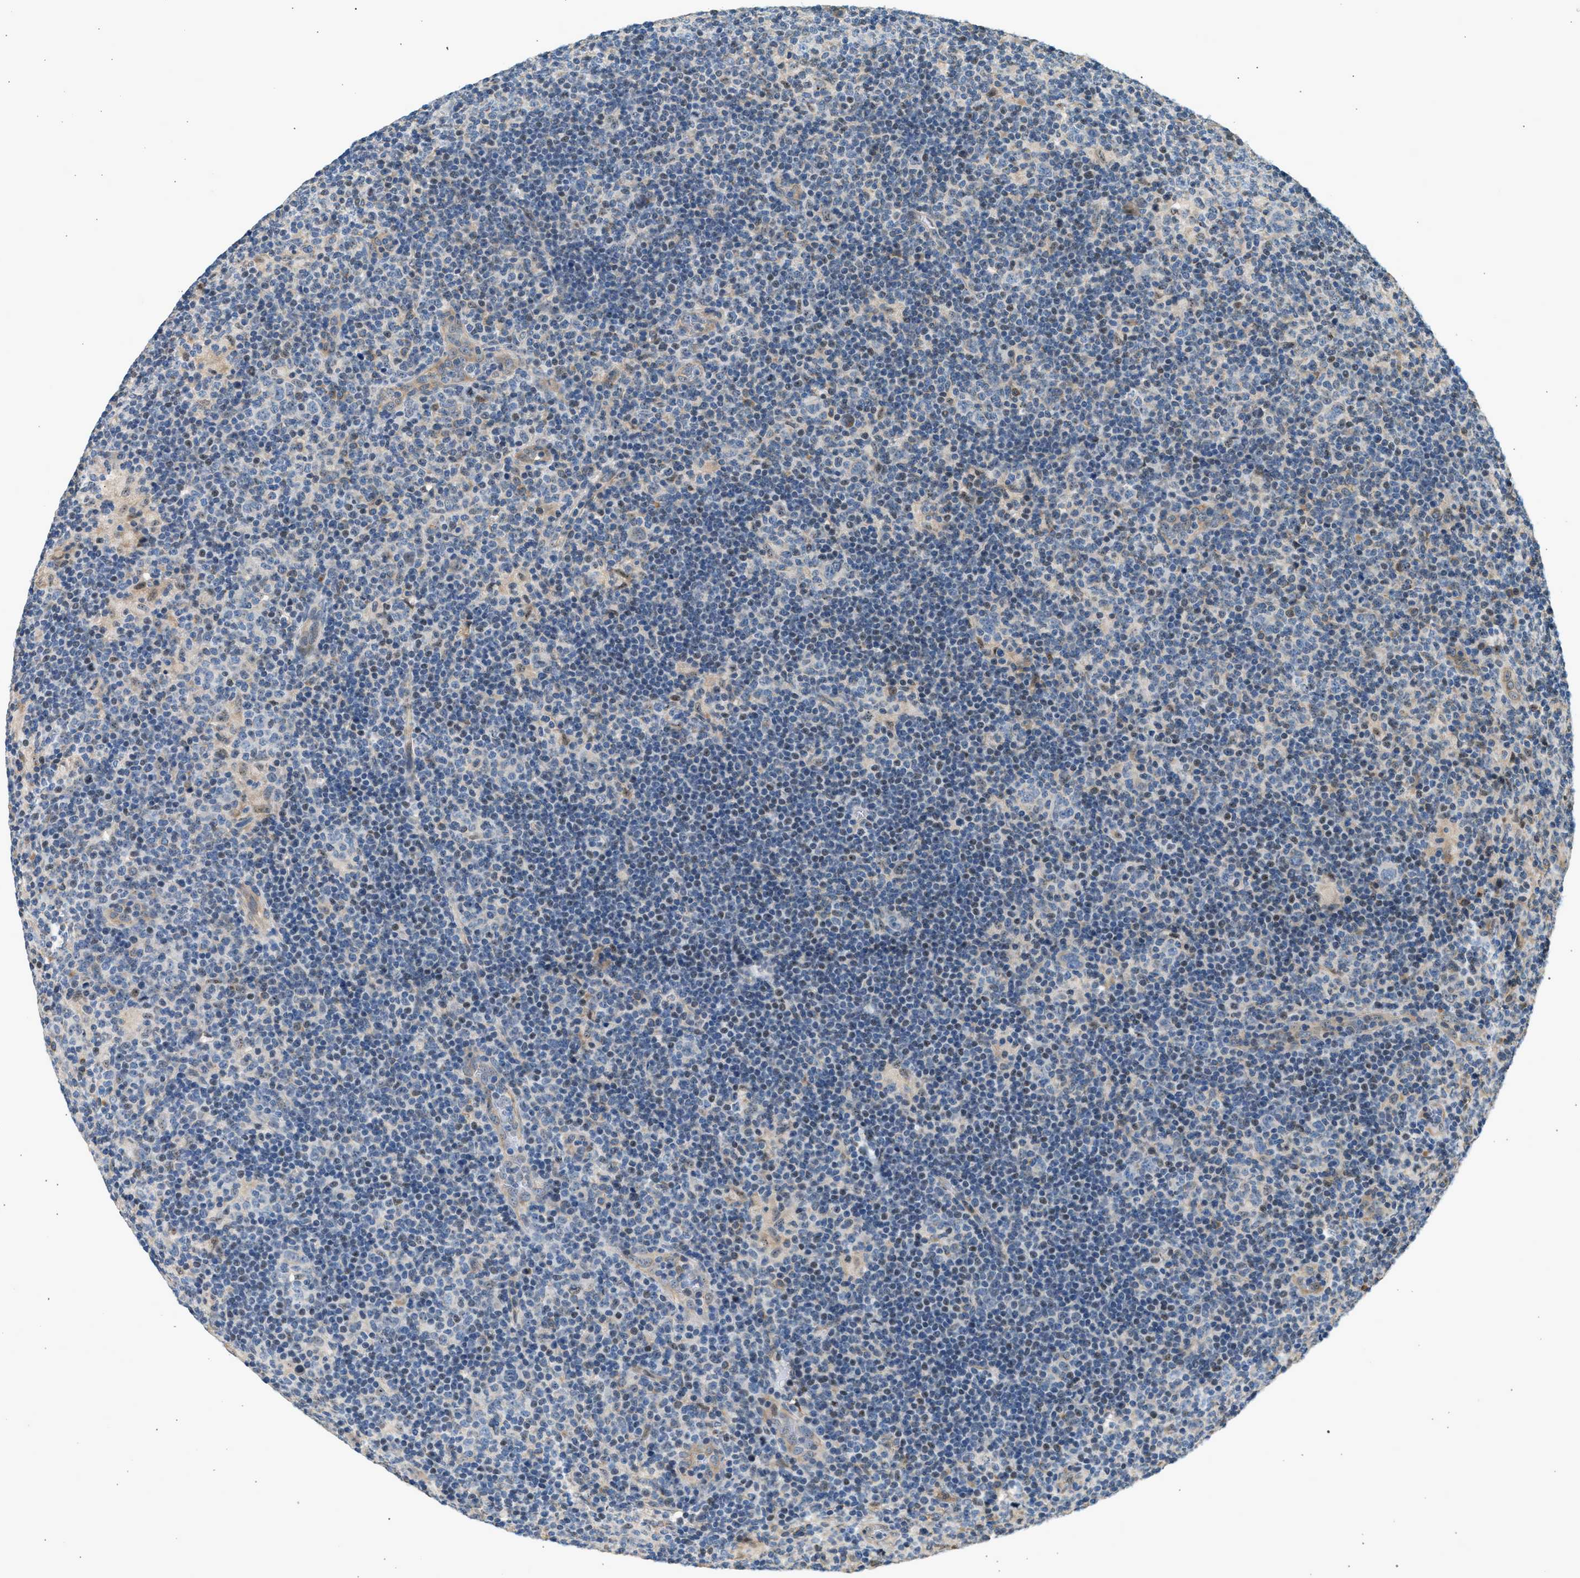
{"staining": {"intensity": "weak", "quantity": "<25%", "location": "cytoplasmic/membranous,nuclear"}, "tissue": "lymphoma", "cell_type": "Tumor cells", "image_type": "cancer", "snomed": [{"axis": "morphology", "description": "Hodgkin's disease, NOS"}, {"axis": "topography", "description": "Lymph node"}], "caption": "Immunohistochemistry (IHC) histopathology image of neoplastic tissue: human Hodgkin's disease stained with DAB displays no significant protein expression in tumor cells.", "gene": "WDR31", "patient": {"sex": "female", "age": 57}}